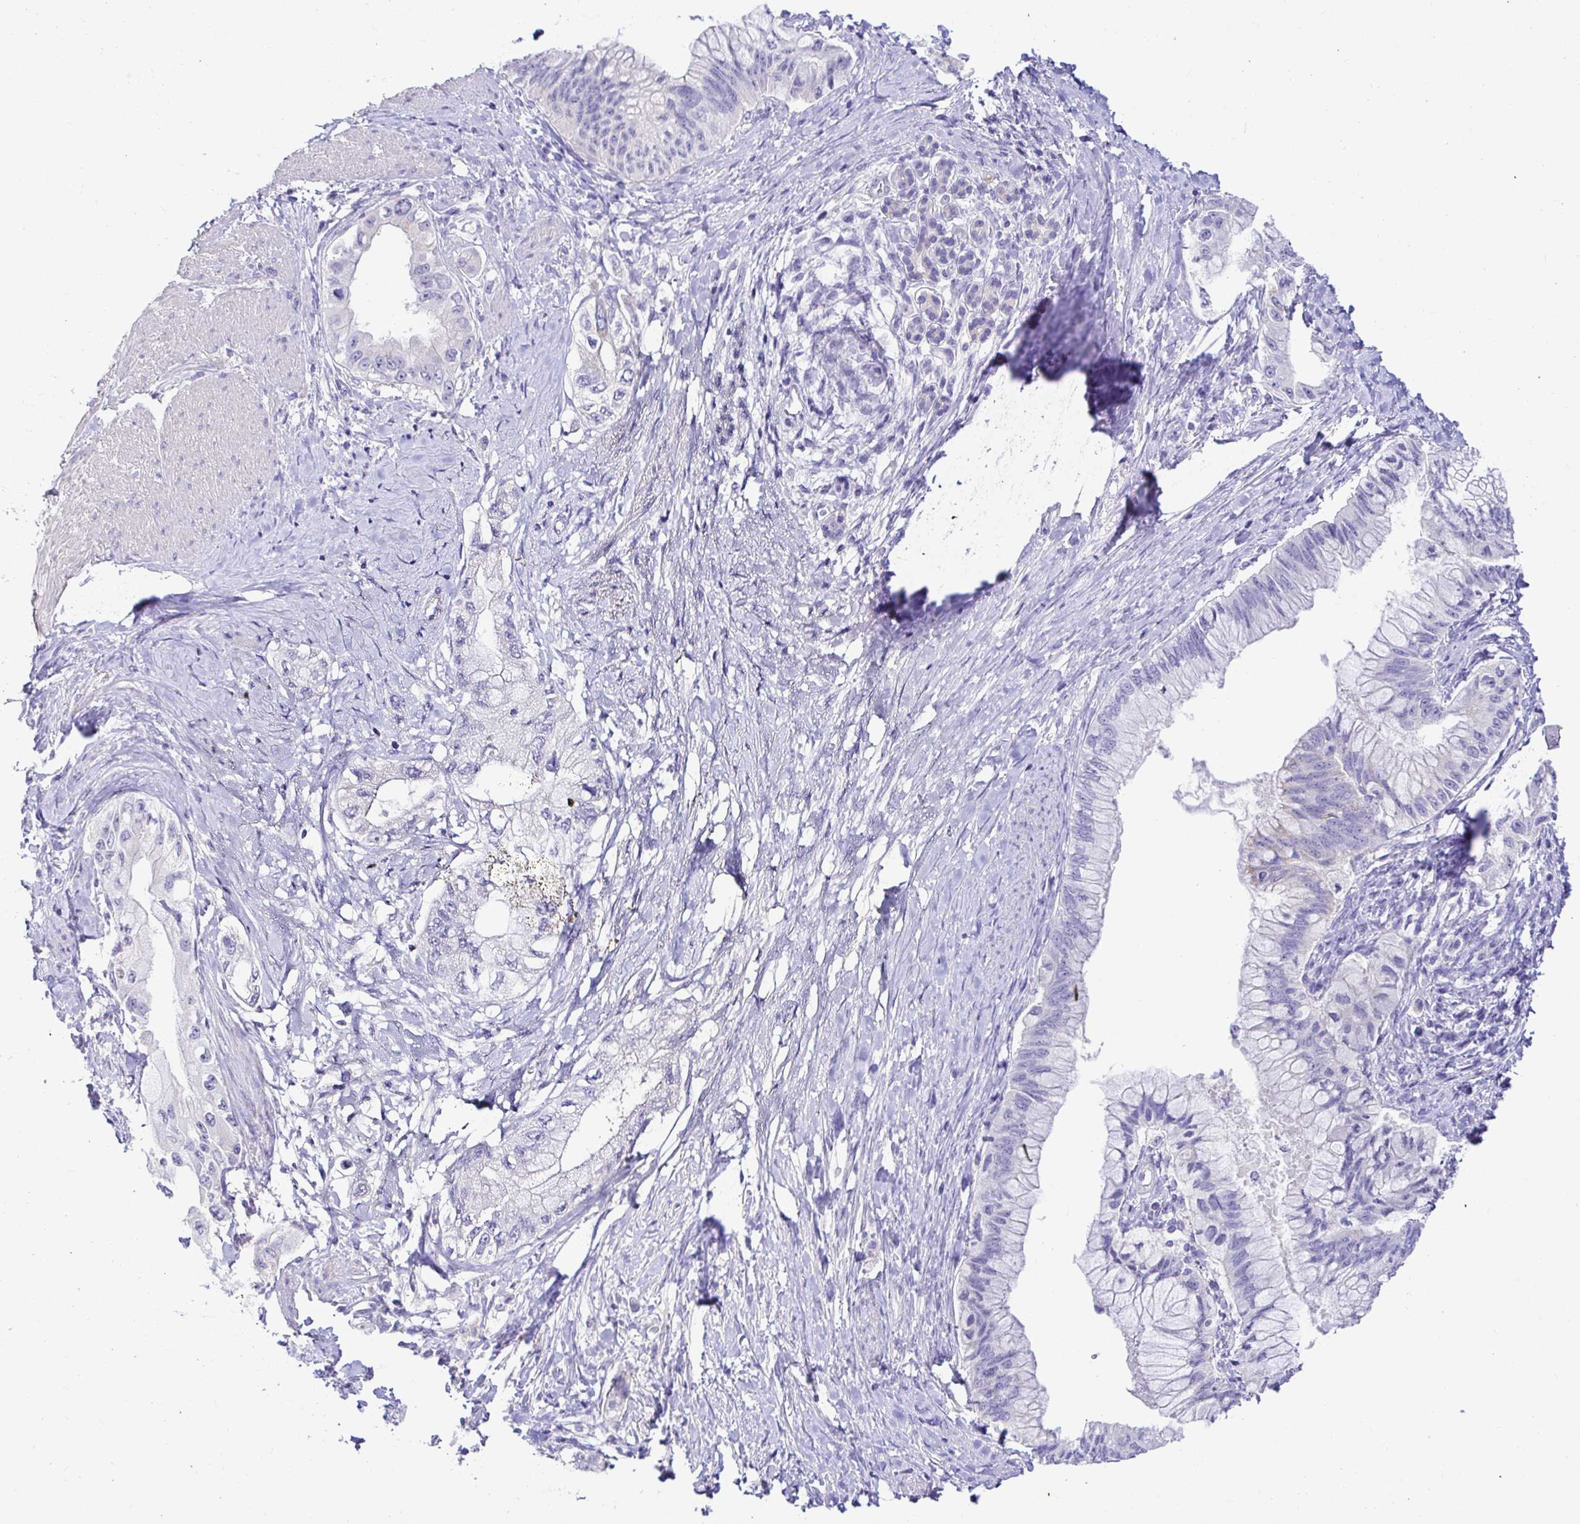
{"staining": {"intensity": "negative", "quantity": "none", "location": "none"}, "tissue": "pancreatic cancer", "cell_type": "Tumor cells", "image_type": "cancer", "snomed": [{"axis": "morphology", "description": "Adenocarcinoma, NOS"}, {"axis": "topography", "description": "Pancreas"}], "caption": "This is a histopathology image of immunohistochemistry staining of pancreatic cancer (adenocarcinoma), which shows no staining in tumor cells. Nuclei are stained in blue.", "gene": "CDO1", "patient": {"sex": "male", "age": 48}}